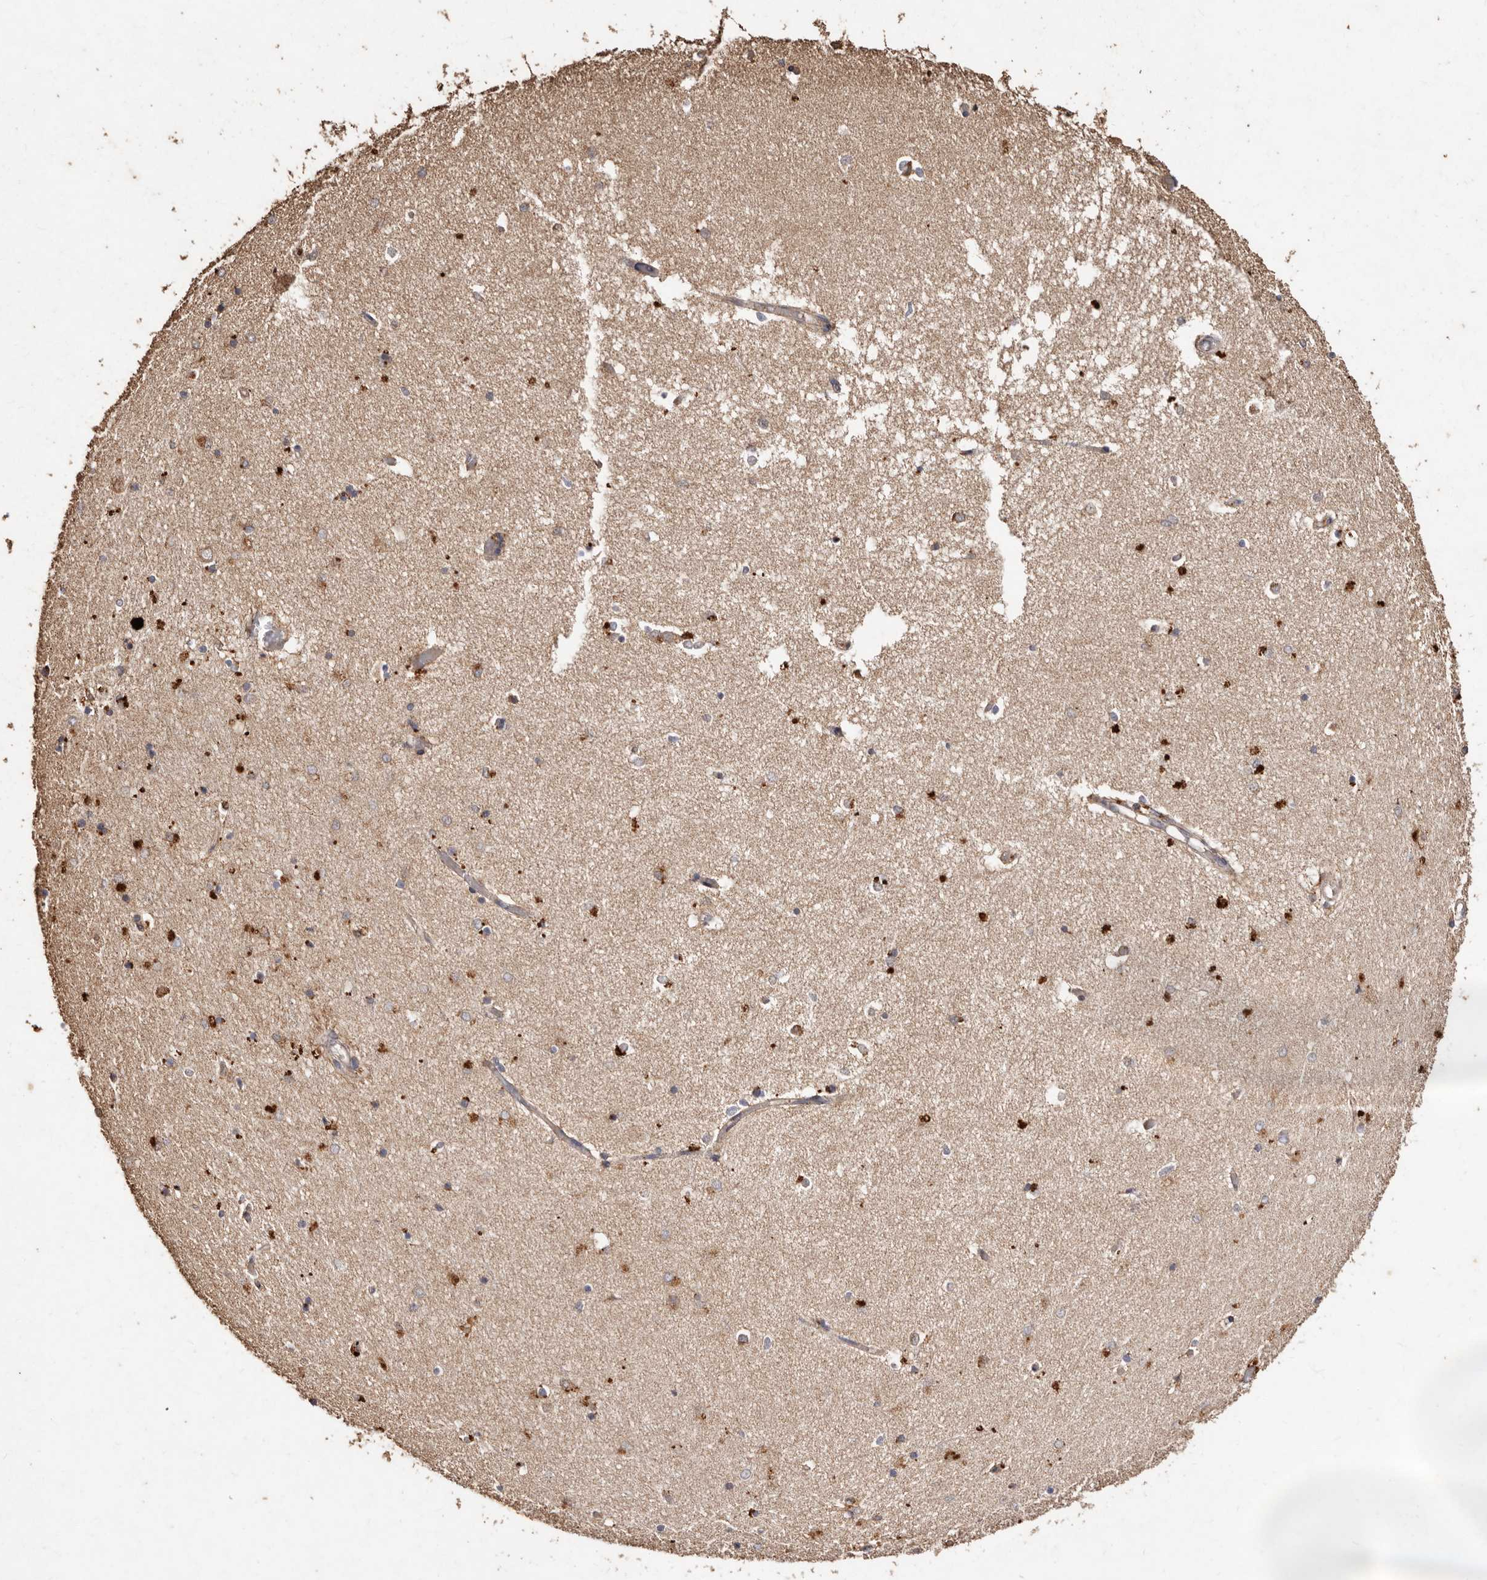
{"staining": {"intensity": "moderate", "quantity": "<25%", "location": "cytoplasmic/membranous"}, "tissue": "hippocampus", "cell_type": "Glial cells", "image_type": "normal", "snomed": [{"axis": "morphology", "description": "Normal tissue, NOS"}, {"axis": "topography", "description": "Hippocampus"}], "caption": "Brown immunohistochemical staining in normal human hippocampus displays moderate cytoplasmic/membranous positivity in approximately <25% of glial cells. (Brightfield microscopy of DAB IHC at high magnification).", "gene": "FARS2", "patient": {"sex": "male", "age": 45}}